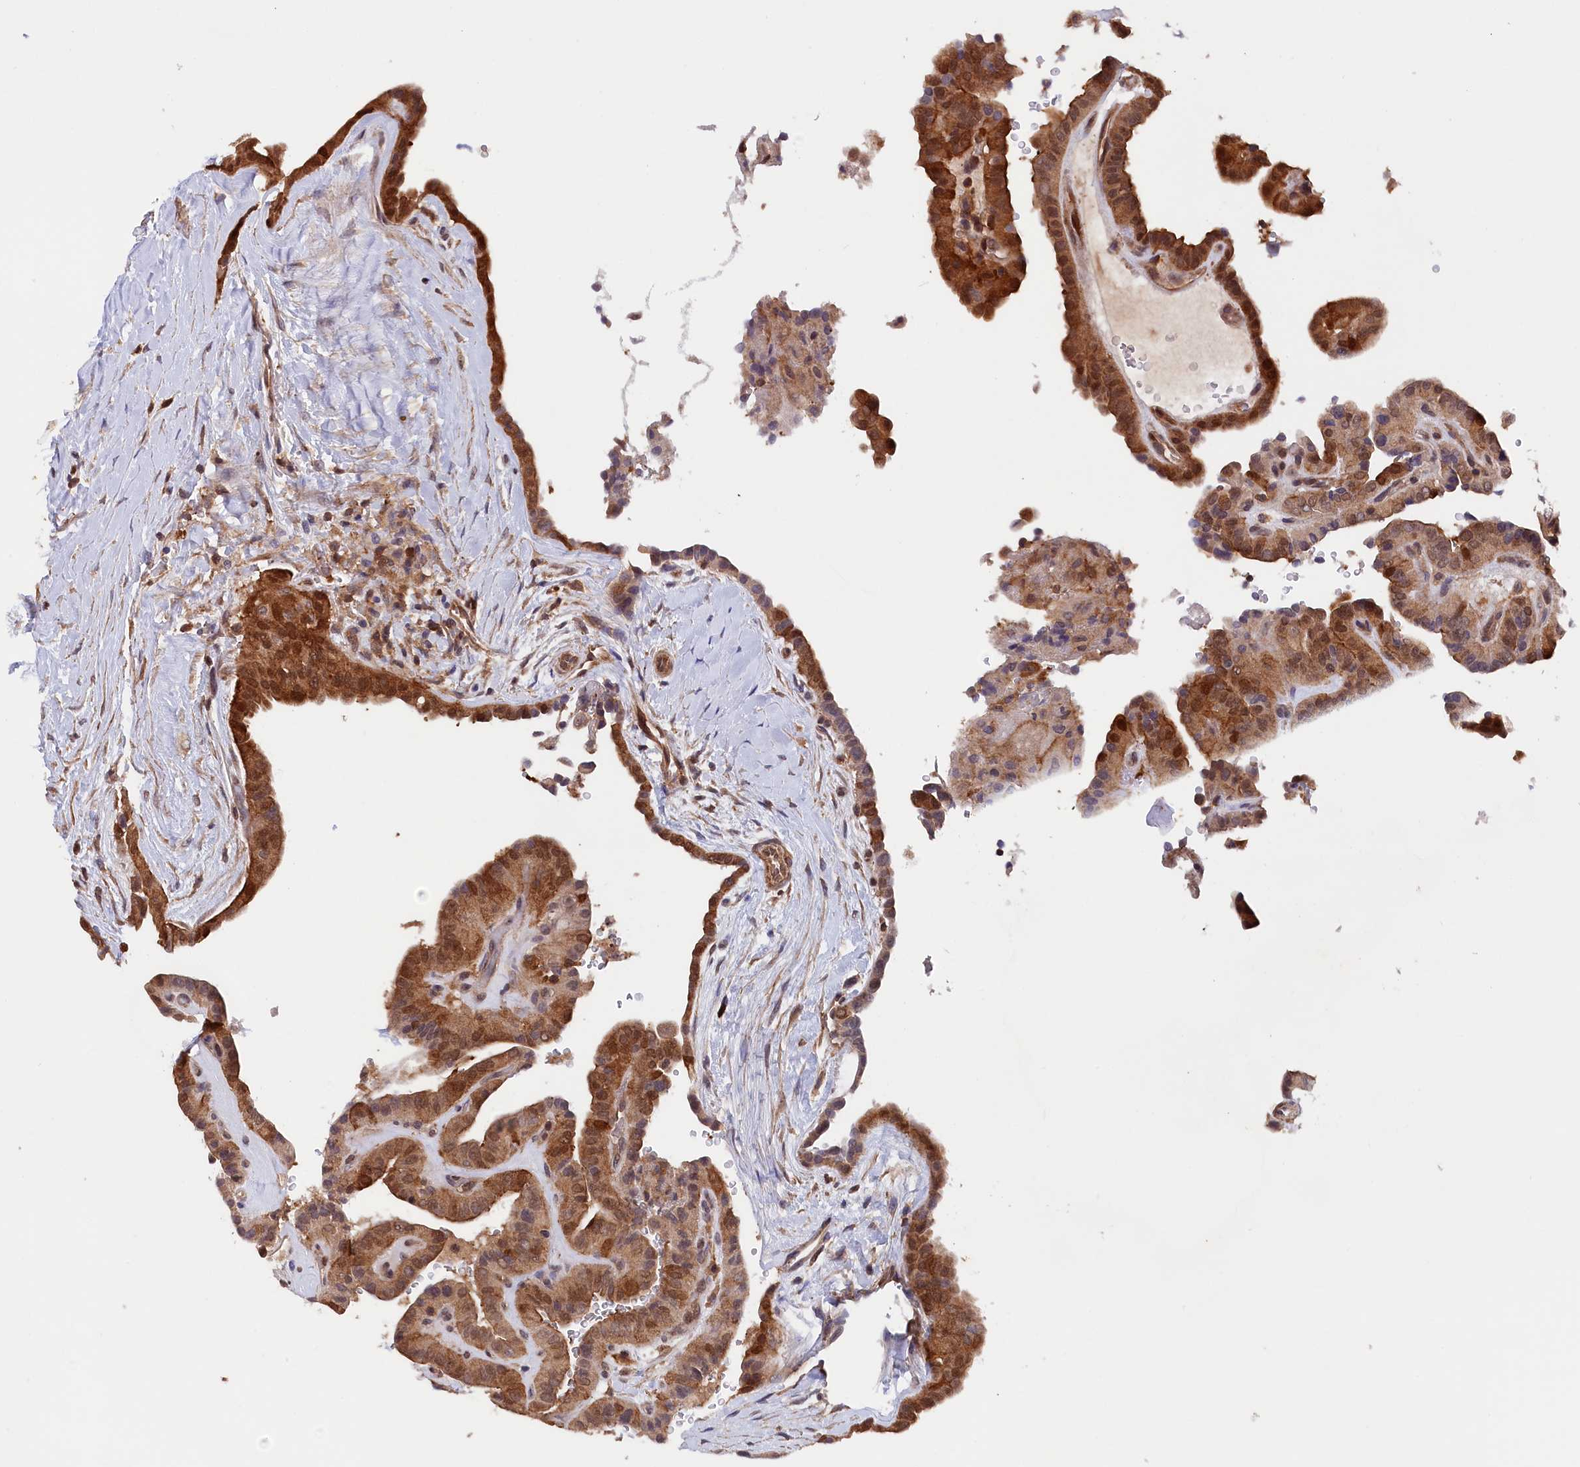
{"staining": {"intensity": "moderate", "quantity": ">75%", "location": "cytoplasmic/membranous,nuclear"}, "tissue": "thyroid cancer", "cell_type": "Tumor cells", "image_type": "cancer", "snomed": [{"axis": "morphology", "description": "Papillary adenocarcinoma, NOS"}, {"axis": "topography", "description": "Thyroid gland"}], "caption": "Moderate cytoplasmic/membranous and nuclear positivity is identified in approximately >75% of tumor cells in thyroid cancer. (Brightfield microscopy of DAB IHC at high magnification).", "gene": "JPT2", "patient": {"sex": "male", "age": 77}}